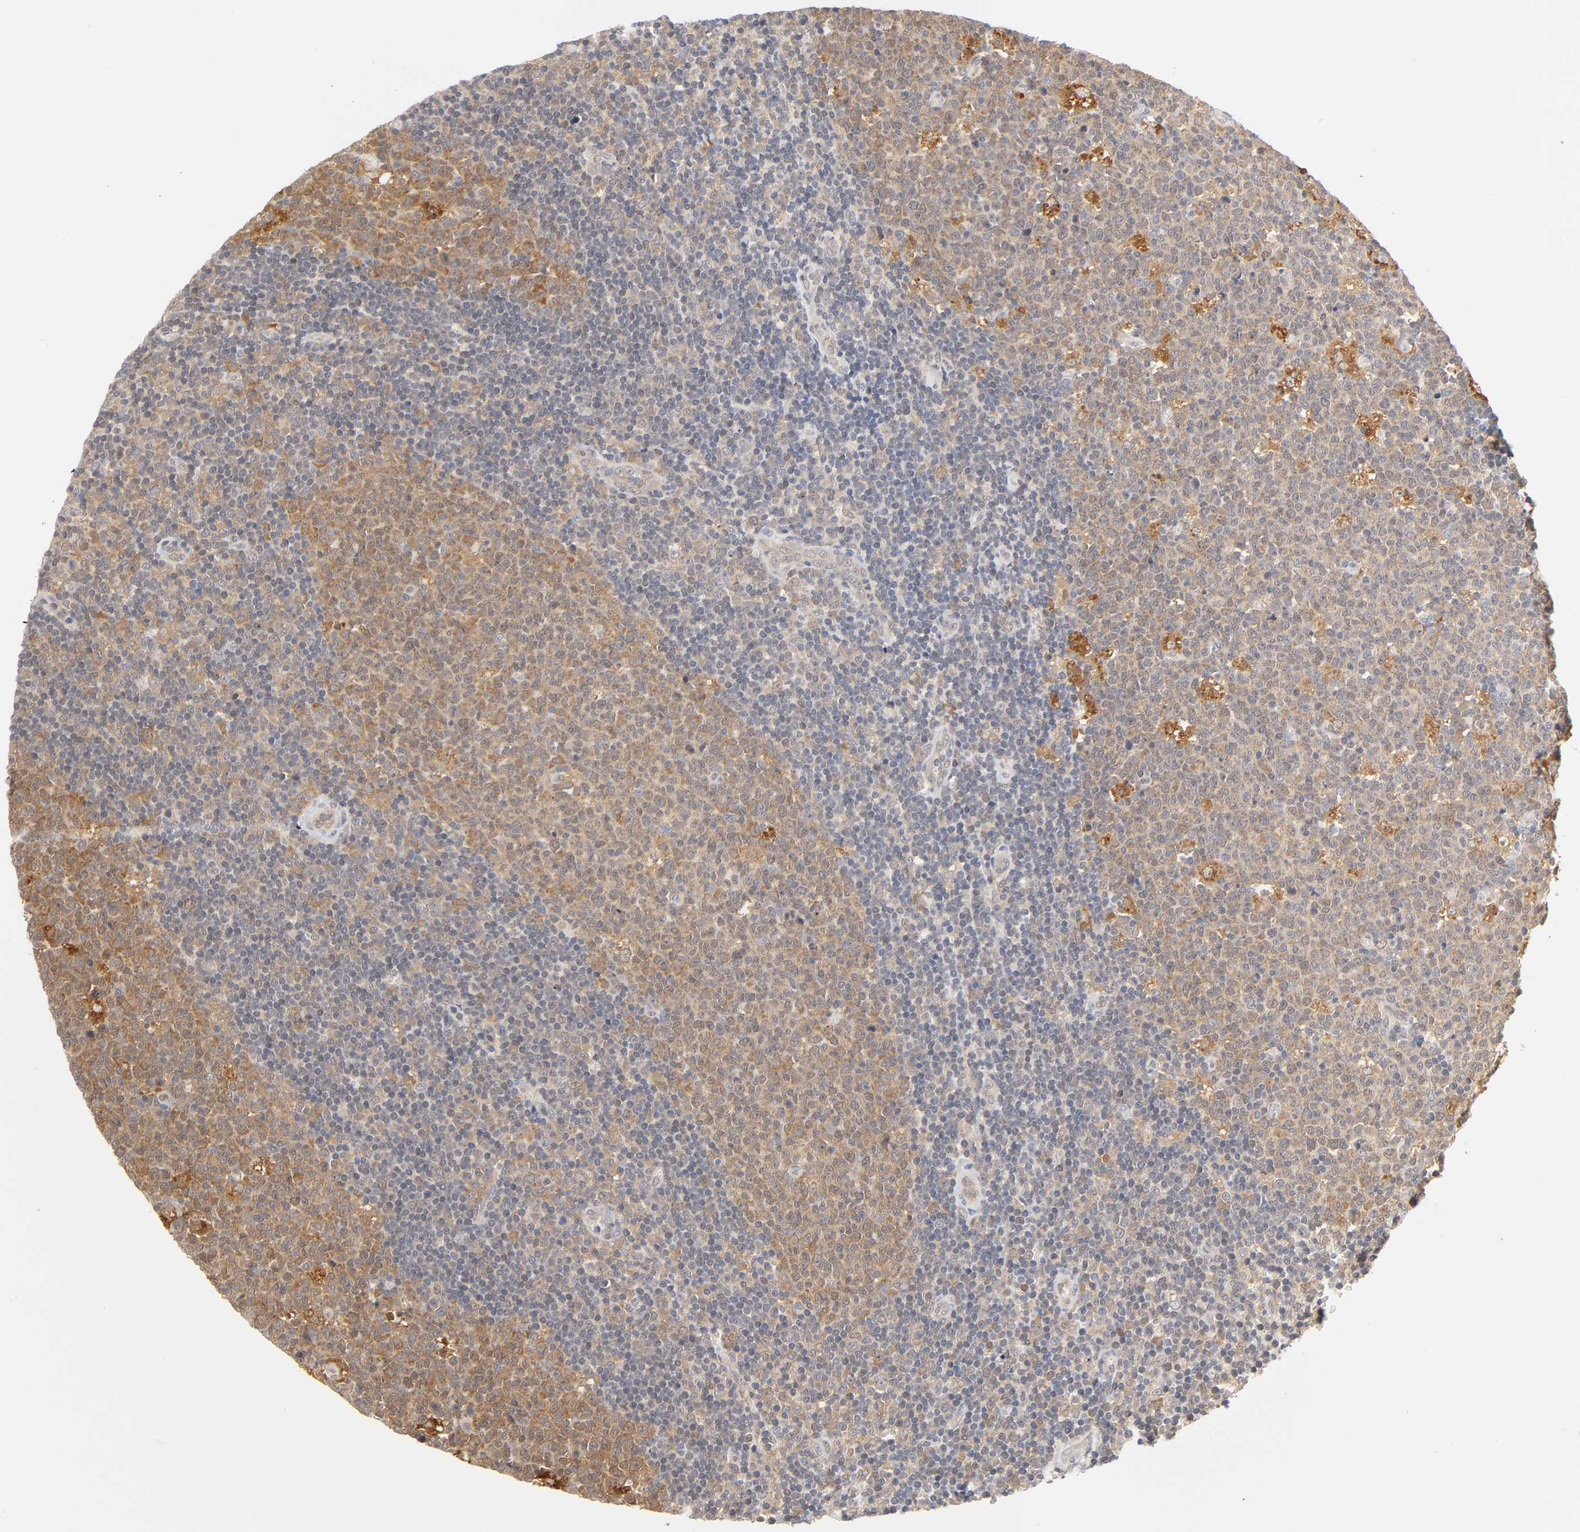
{"staining": {"intensity": "moderate", "quantity": ">75%", "location": "cytoplasmic/membranous"}, "tissue": "lymph node", "cell_type": "Germinal center cells", "image_type": "normal", "snomed": [{"axis": "morphology", "description": "Normal tissue, NOS"}, {"axis": "topography", "description": "Lymph node"}, {"axis": "topography", "description": "Salivary gland"}], "caption": "IHC of benign lymph node exhibits medium levels of moderate cytoplasmic/membranous positivity in approximately >75% of germinal center cells.", "gene": "DFFB", "patient": {"sex": "male", "age": 8}}